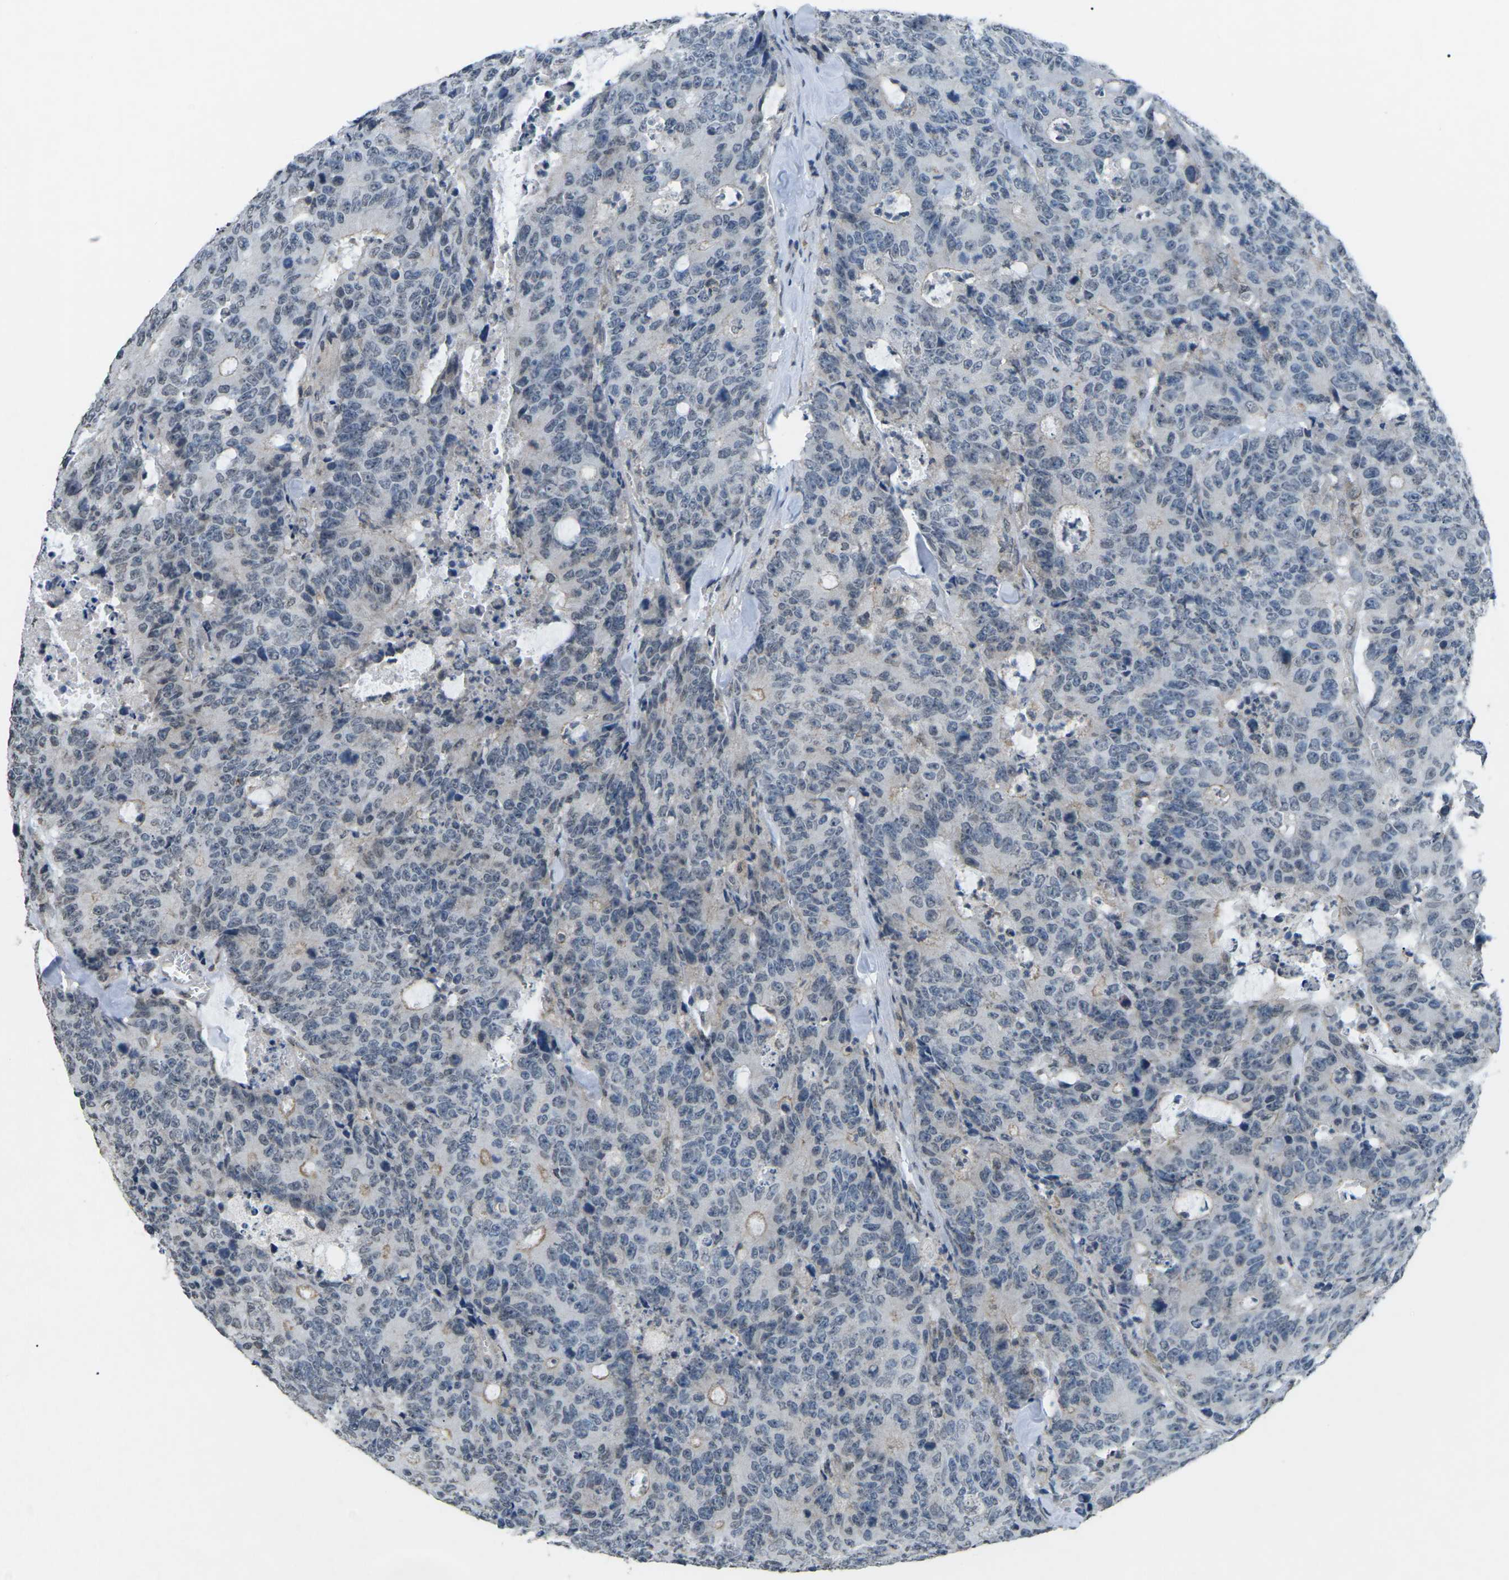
{"staining": {"intensity": "negative", "quantity": "none", "location": "none"}, "tissue": "colorectal cancer", "cell_type": "Tumor cells", "image_type": "cancer", "snomed": [{"axis": "morphology", "description": "Adenocarcinoma, NOS"}, {"axis": "topography", "description": "Colon"}], "caption": "This is an immunohistochemistry image of human colorectal cancer. There is no positivity in tumor cells.", "gene": "TFR2", "patient": {"sex": "female", "age": 86}}